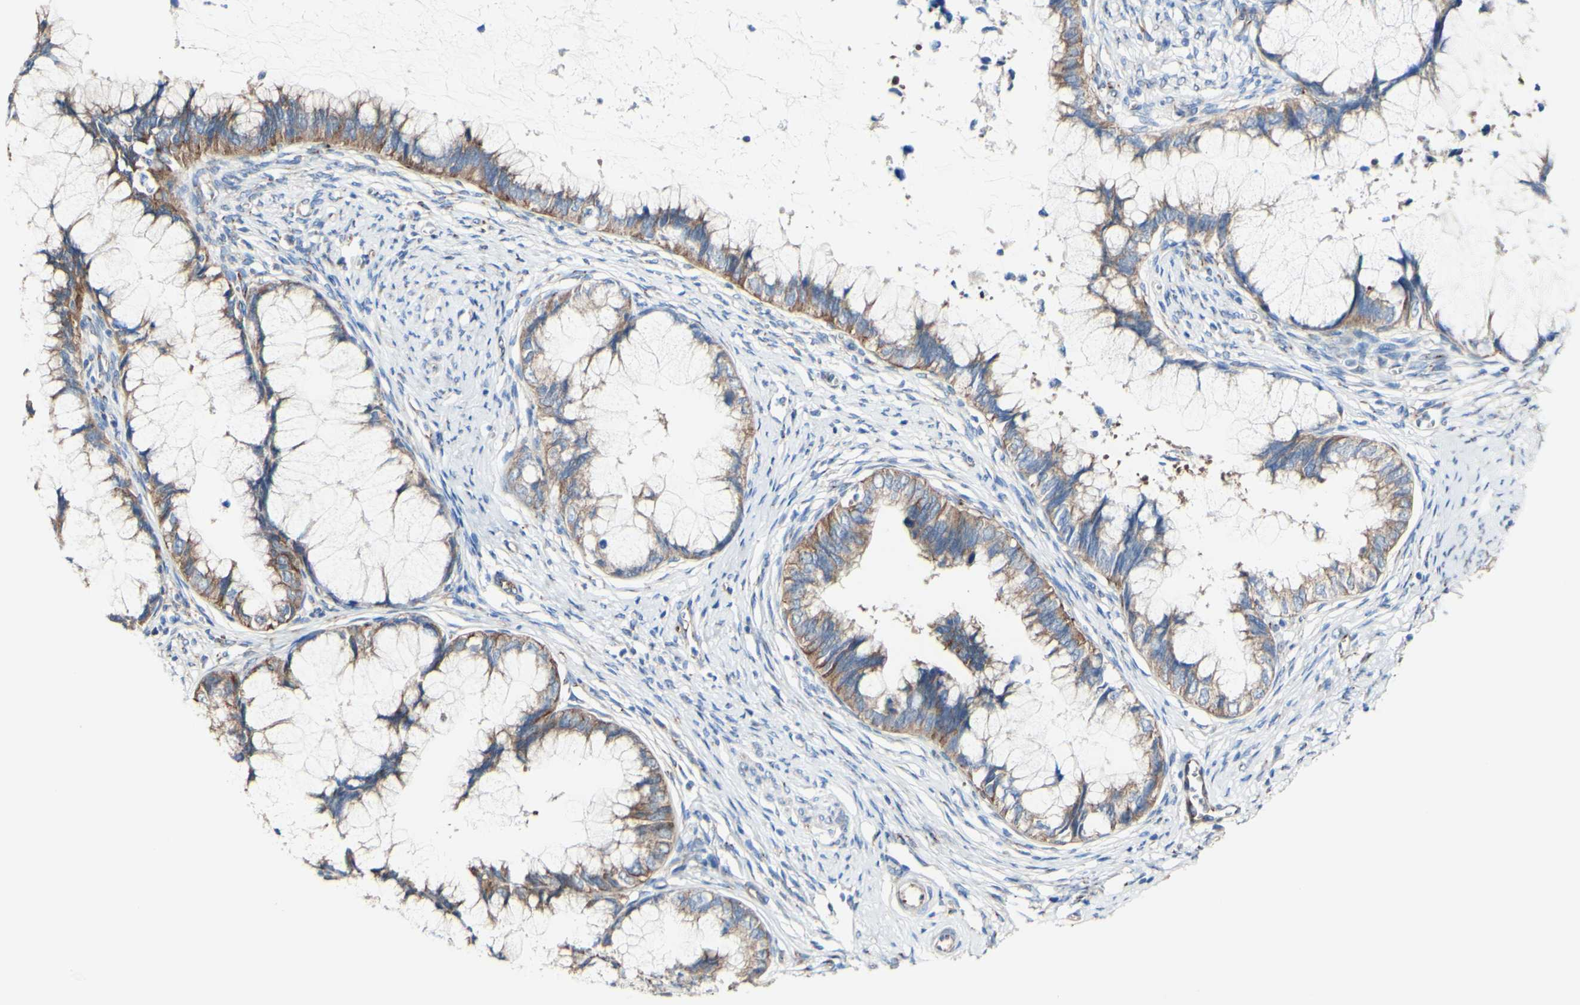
{"staining": {"intensity": "moderate", "quantity": ">75%", "location": "cytoplasmic/membranous"}, "tissue": "cervical cancer", "cell_type": "Tumor cells", "image_type": "cancer", "snomed": [{"axis": "morphology", "description": "Adenocarcinoma, NOS"}, {"axis": "topography", "description": "Cervix"}], "caption": "Immunohistochemical staining of human cervical cancer shows medium levels of moderate cytoplasmic/membranous protein staining in approximately >75% of tumor cells.", "gene": "LRIG3", "patient": {"sex": "female", "age": 44}}